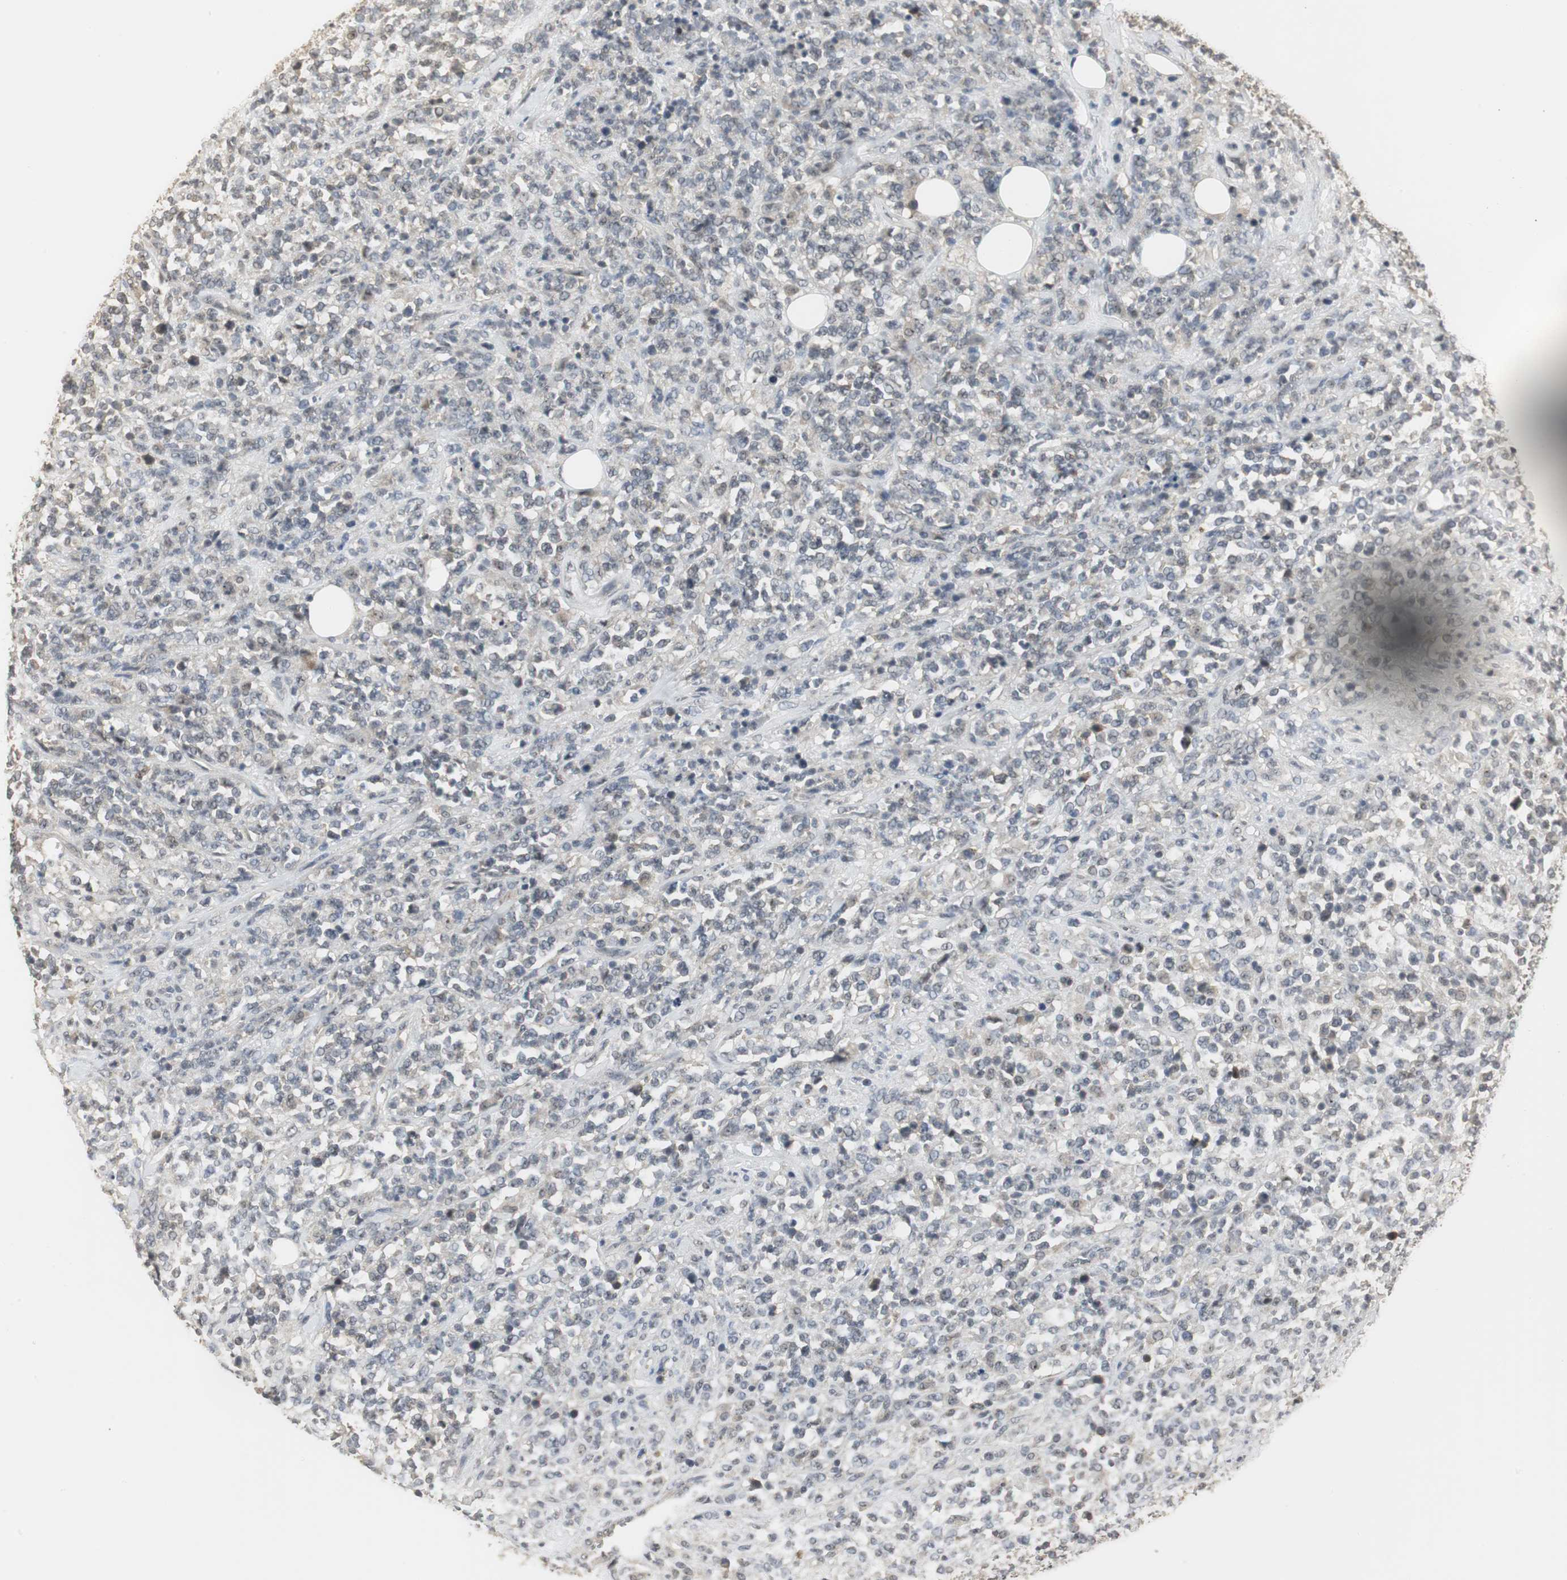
{"staining": {"intensity": "weak", "quantity": "<25%", "location": "cytoplasmic/membranous,nuclear"}, "tissue": "lymphoma", "cell_type": "Tumor cells", "image_type": "cancer", "snomed": [{"axis": "morphology", "description": "Malignant lymphoma, non-Hodgkin's type, High grade"}, {"axis": "topography", "description": "Soft tissue"}], "caption": "Photomicrograph shows no protein staining in tumor cells of malignant lymphoma, non-Hodgkin's type (high-grade) tissue.", "gene": "ELOA", "patient": {"sex": "male", "age": 18}}